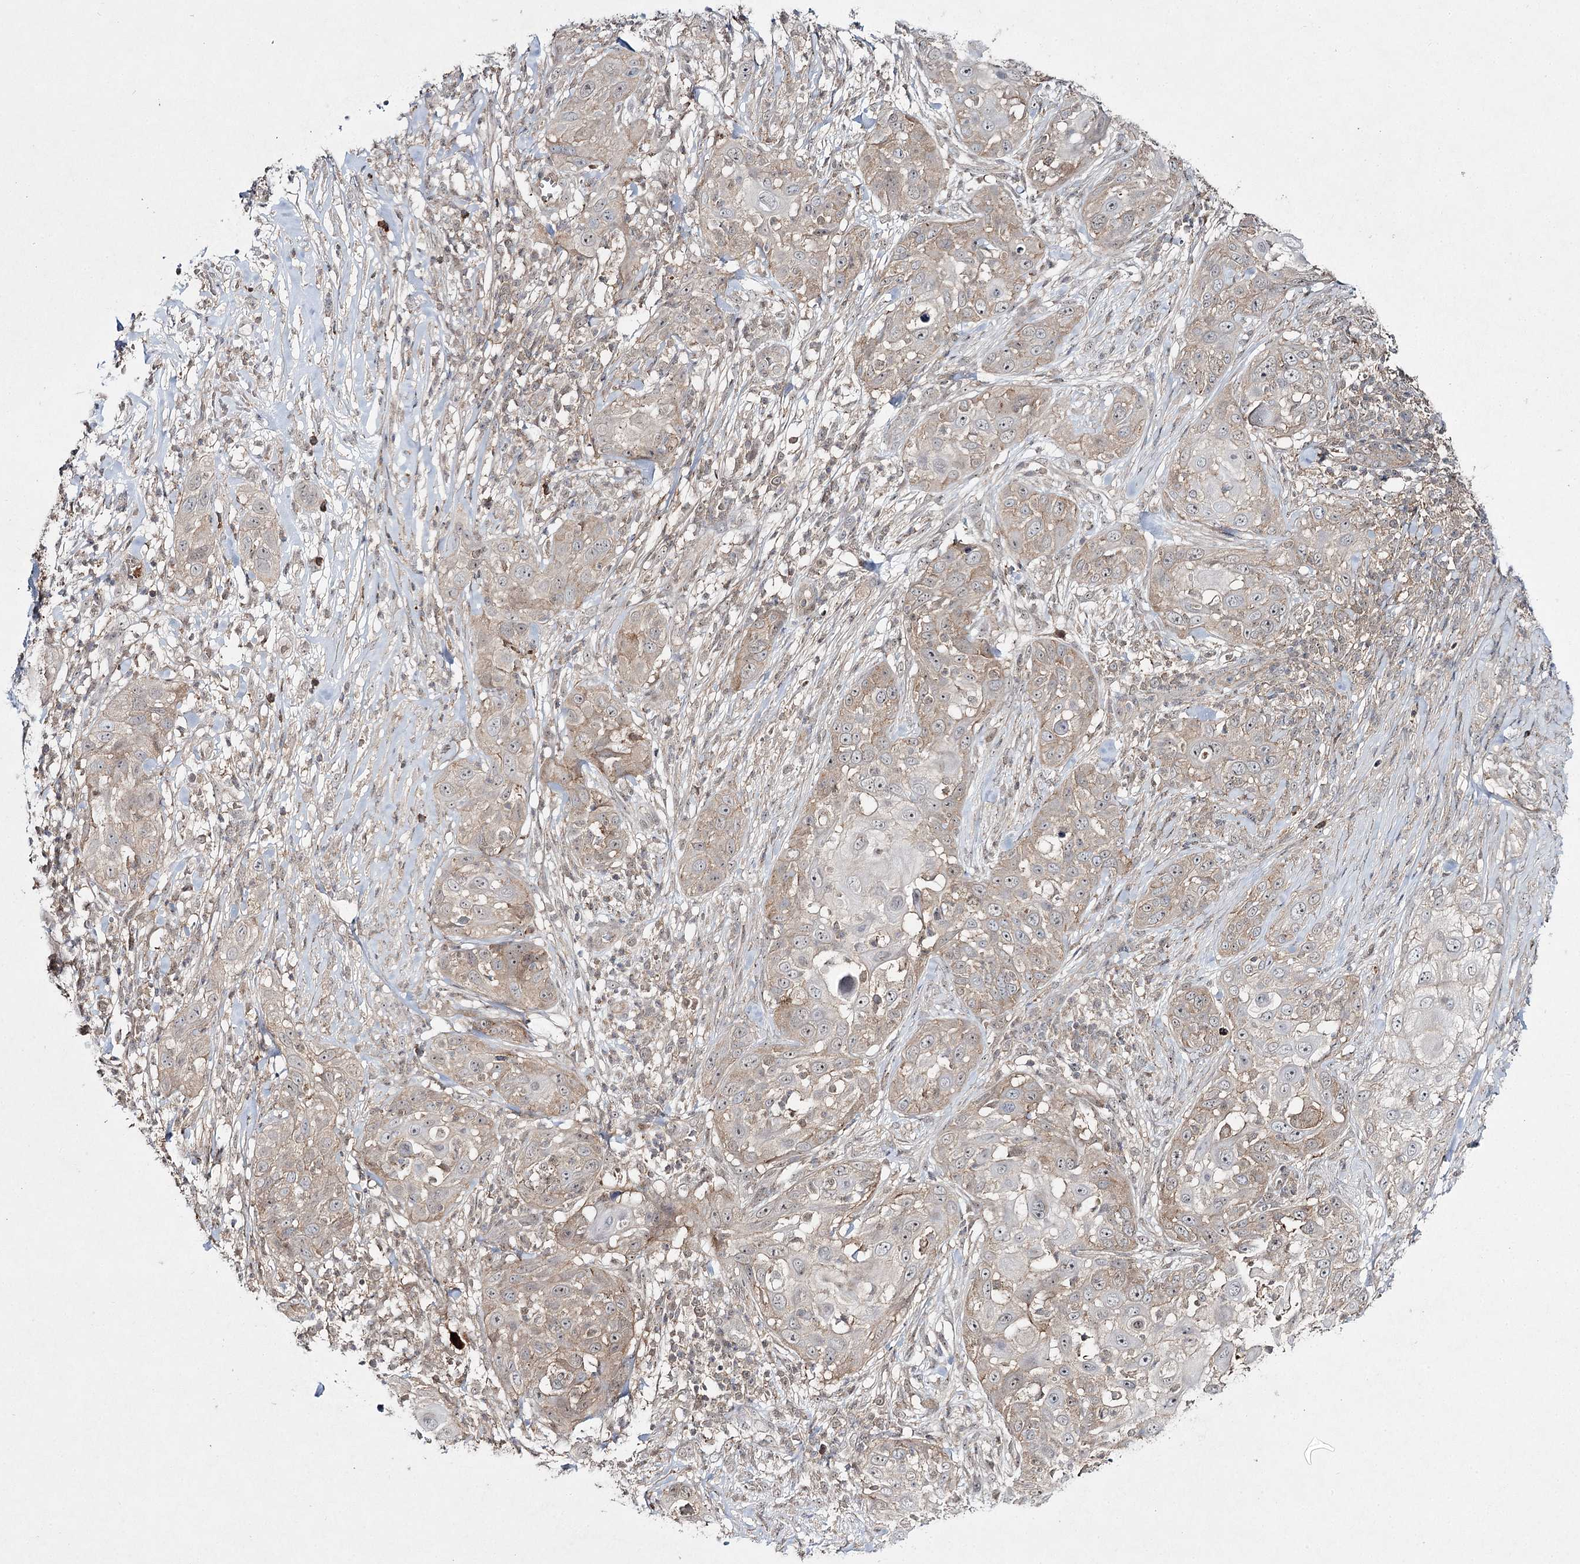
{"staining": {"intensity": "weak", "quantity": "25%-75%", "location": "cytoplasmic/membranous"}, "tissue": "skin cancer", "cell_type": "Tumor cells", "image_type": "cancer", "snomed": [{"axis": "morphology", "description": "Squamous cell carcinoma, NOS"}, {"axis": "topography", "description": "Skin"}], "caption": "Immunohistochemical staining of skin squamous cell carcinoma displays low levels of weak cytoplasmic/membranous protein expression in approximately 25%-75% of tumor cells.", "gene": "WDR44", "patient": {"sex": "female", "age": 44}}